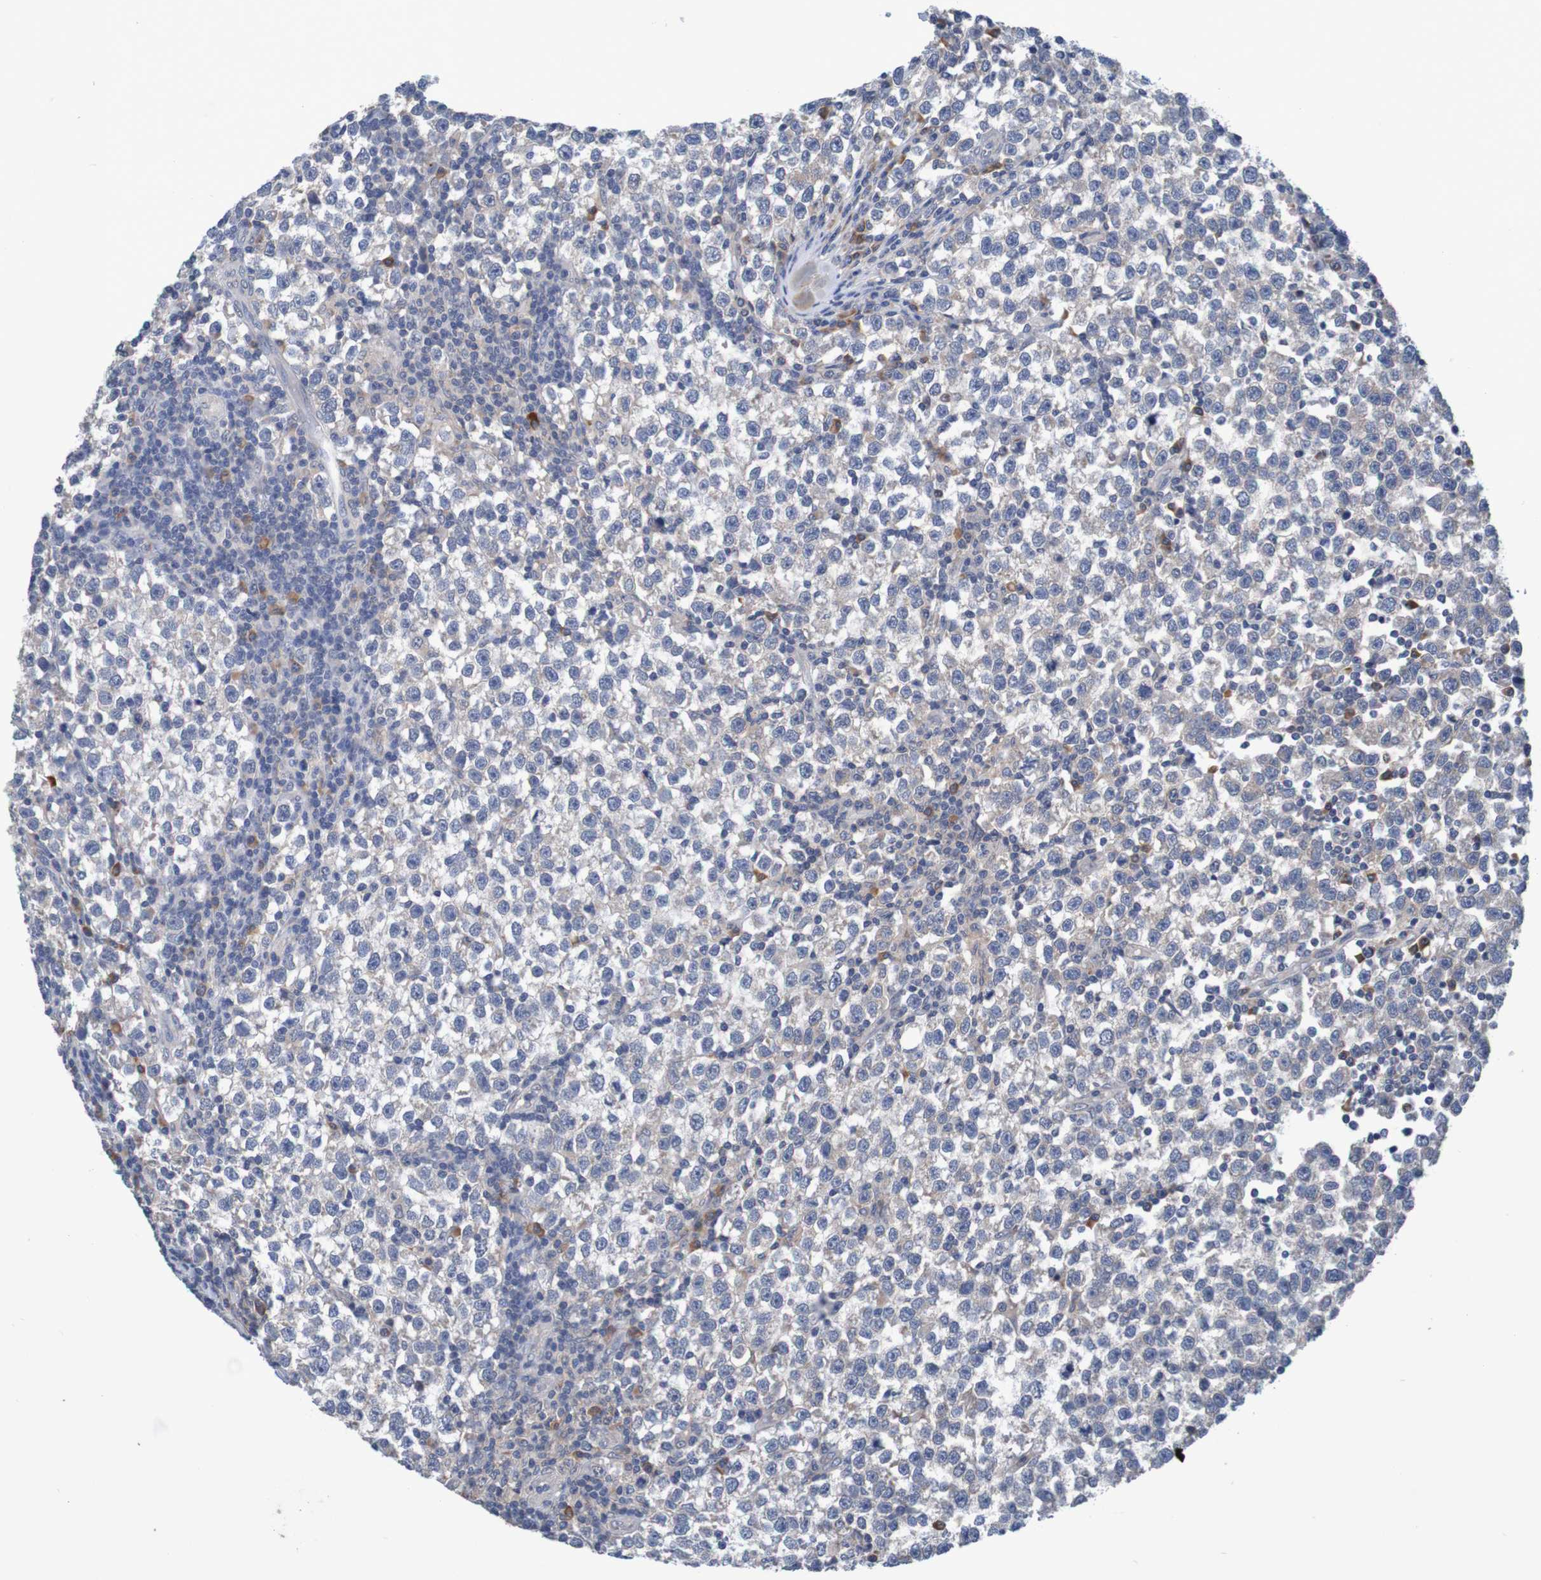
{"staining": {"intensity": "weak", "quantity": "<25%", "location": "cytoplasmic/membranous"}, "tissue": "testis cancer", "cell_type": "Tumor cells", "image_type": "cancer", "snomed": [{"axis": "morphology", "description": "Seminoma, NOS"}, {"axis": "topography", "description": "Testis"}], "caption": "This is an immunohistochemistry (IHC) photomicrograph of testis cancer. There is no positivity in tumor cells.", "gene": "LTA", "patient": {"sex": "male", "age": 43}}